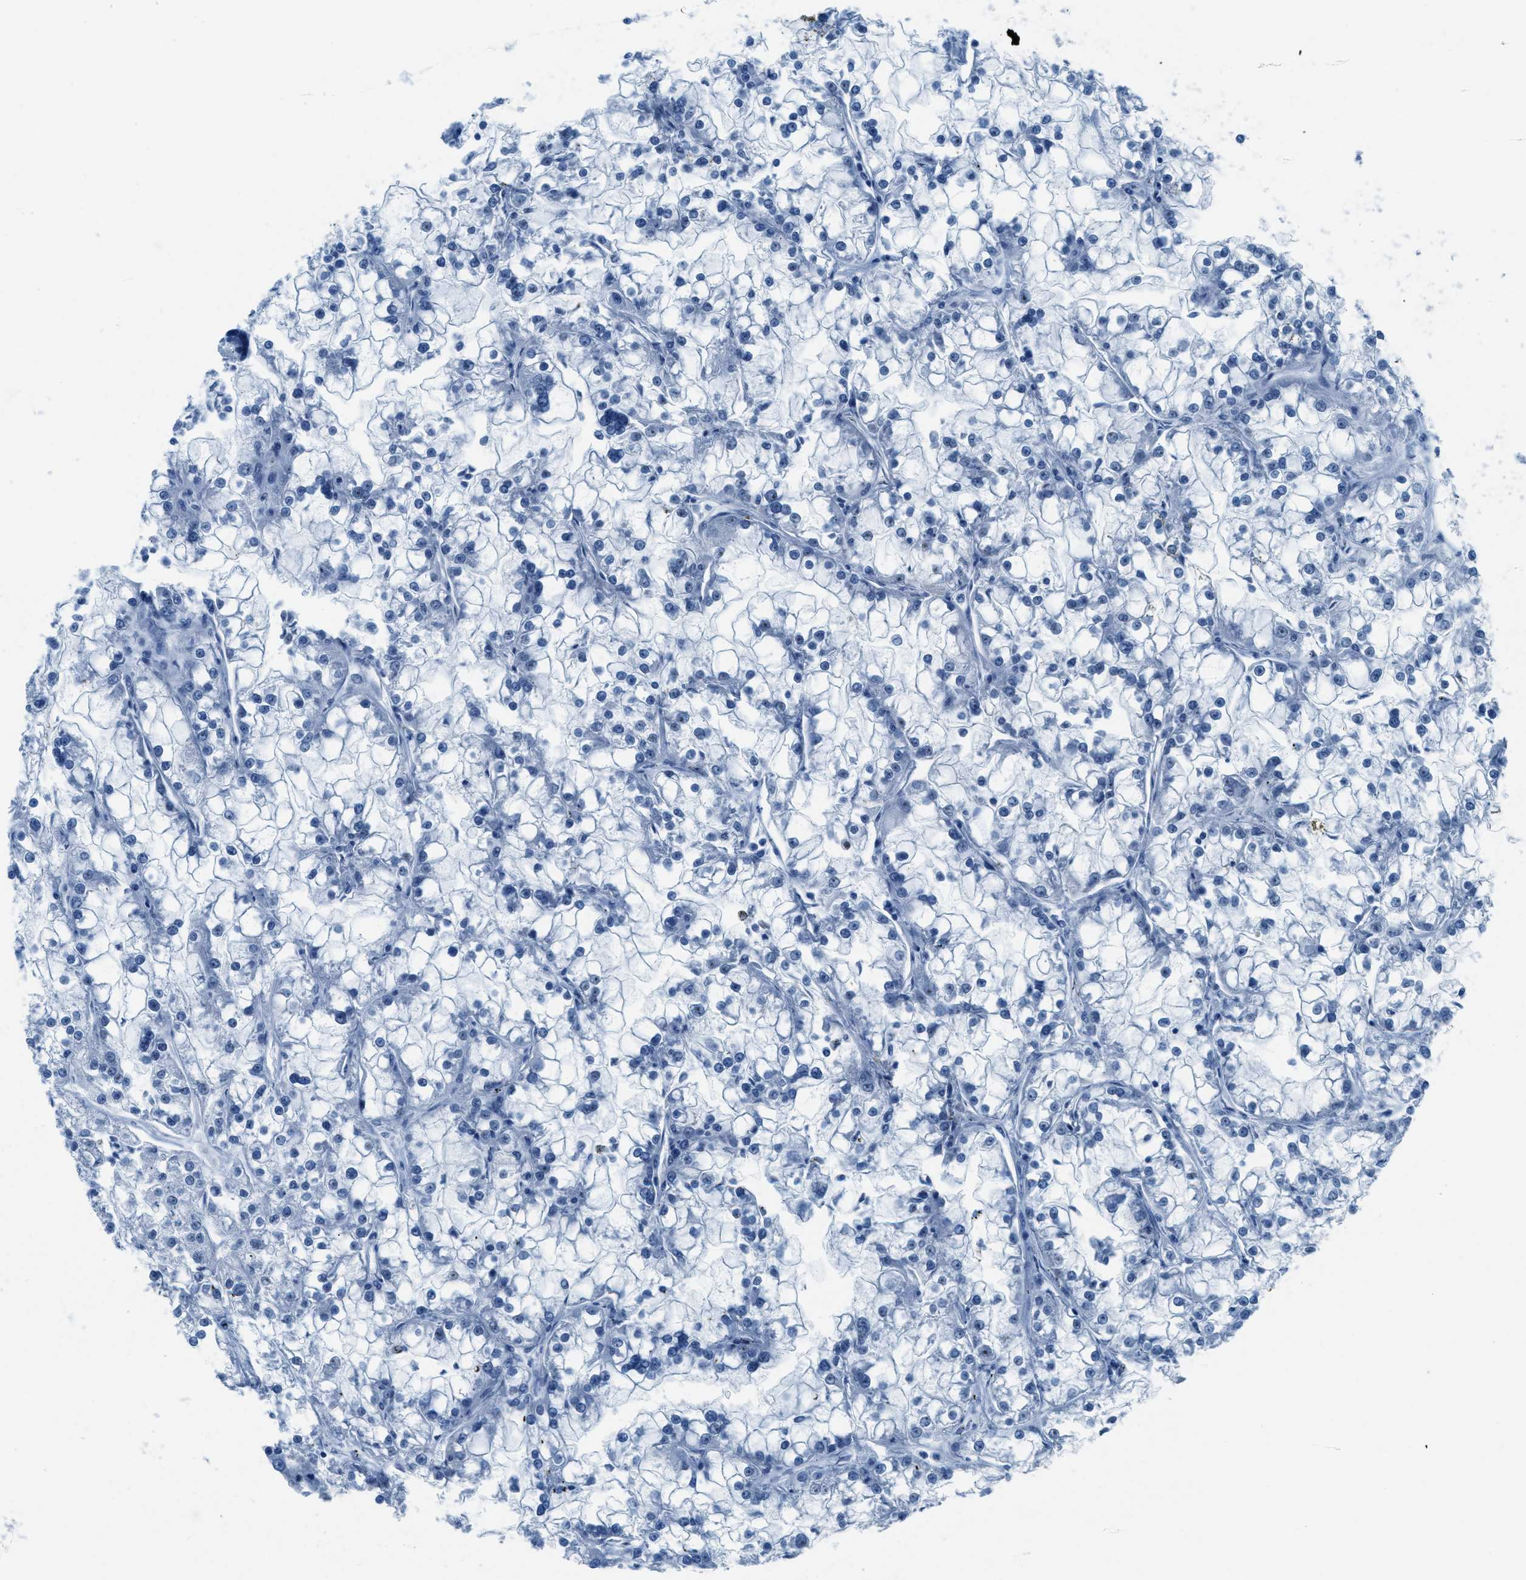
{"staining": {"intensity": "negative", "quantity": "none", "location": "none"}, "tissue": "renal cancer", "cell_type": "Tumor cells", "image_type": "cancer", "snomed": [{"axis": "morphology", "description": "Adenocarcinoma, NOS"}, {"axis": "topography", "description": "Kidney"}], "caption": "Immunohistochemical staining of renal adenocarcinoma reveals no significant expression in tumor cells.", "gene": "PLA2G2A", "patient": {"sex": "female", "age": 52}}